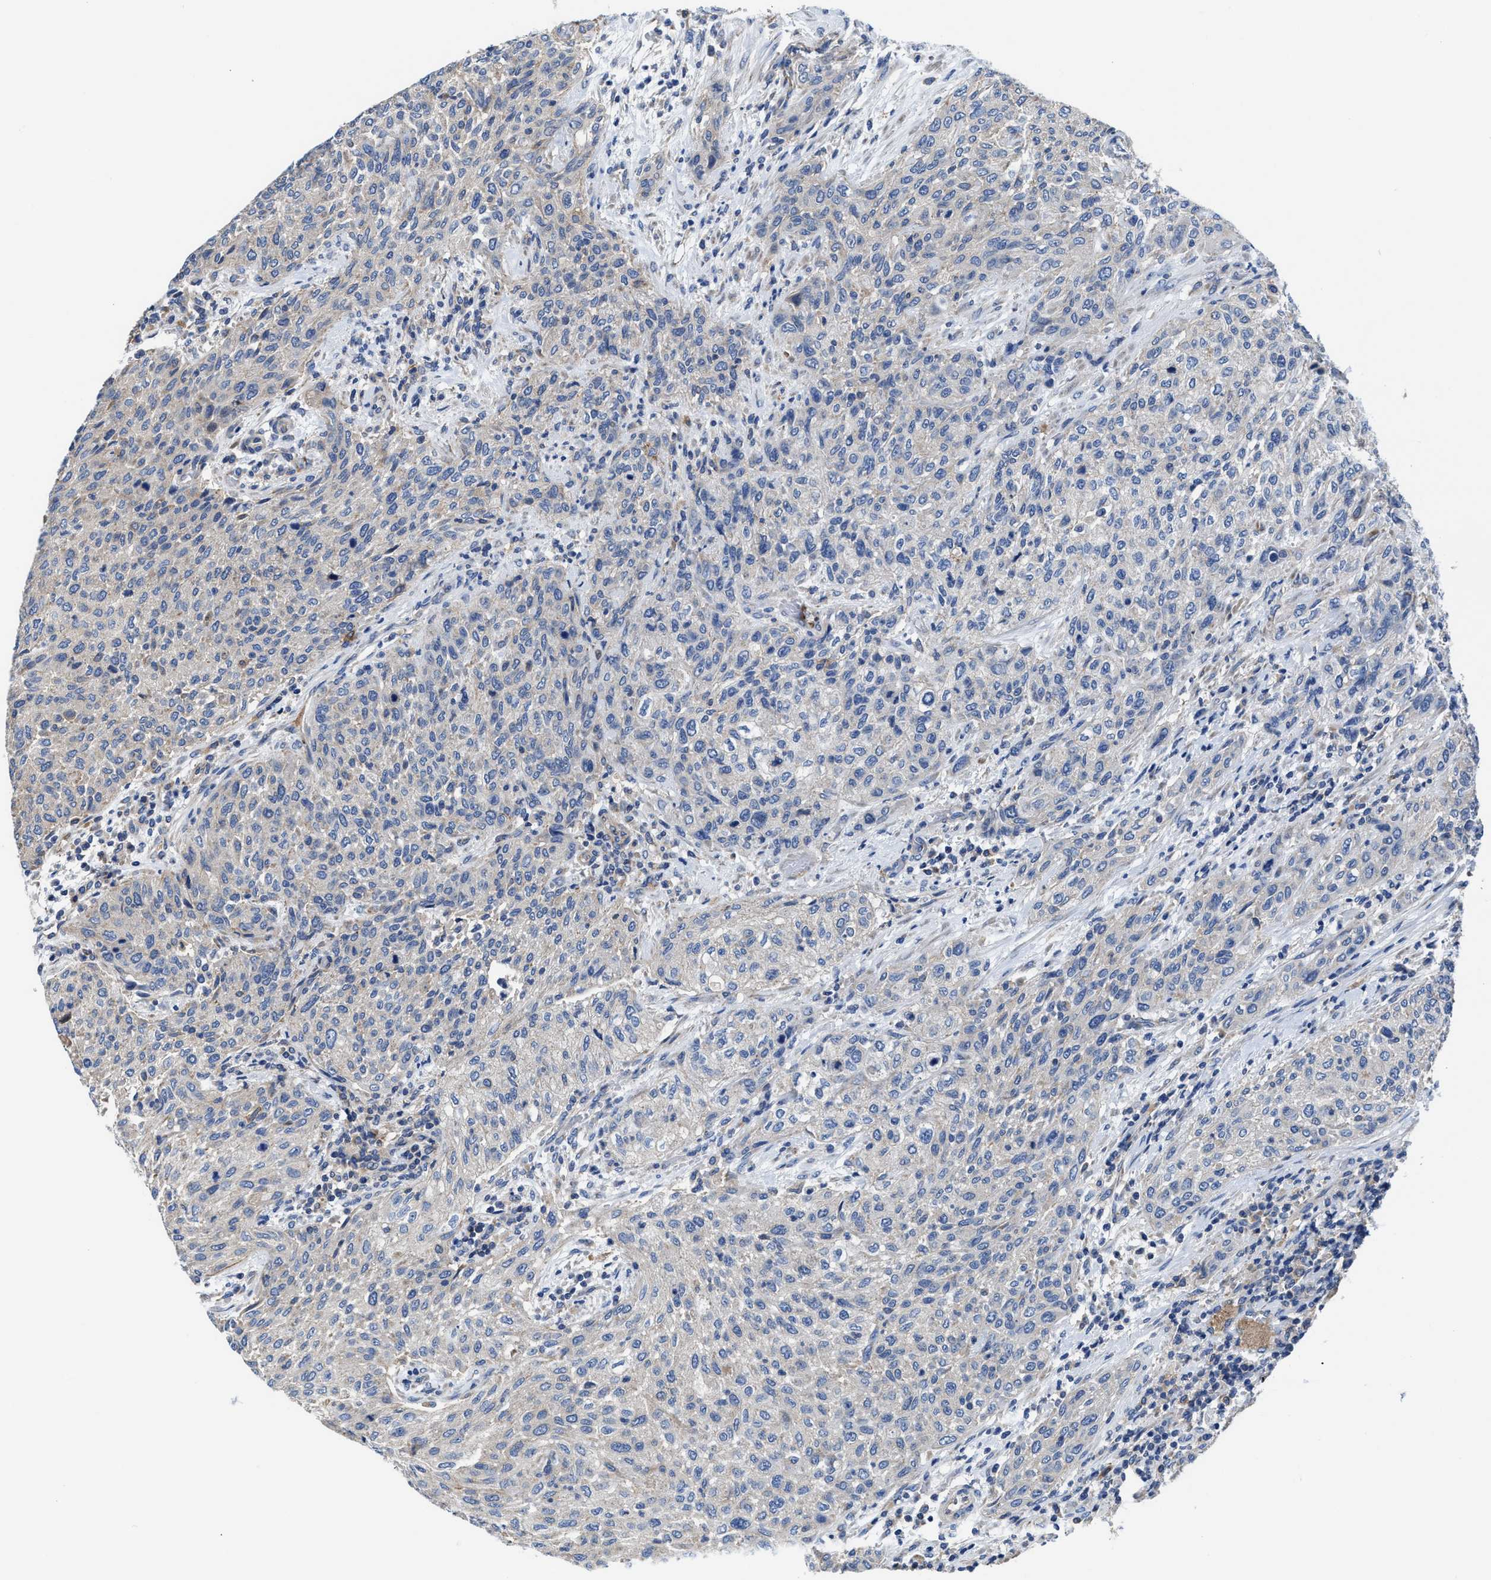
{"staining": {"intensity": "negative", "quantity": "none", "location": "none"}, "tissue": "urothelial cancer", "cell_type": "Tumor cells", "image_type": "cancer", "snomed": [{"axis": "morphology", "description": "Urothelial carcinoma, Low grade"}, {"axis": "morphology", "description": "Urothelial carcinoma, High grade"}, {"axis": "topography", "description": "Urinary bladder"}], "caption": "This image is of urothelial cancer stained with immunohistochemistry to label a protein in brown with the nuclei are counter-stained blue. There is no staining in tumor cells.", "gene": "TMEM30A", "patient": {"sex": "male", "age": 35}}